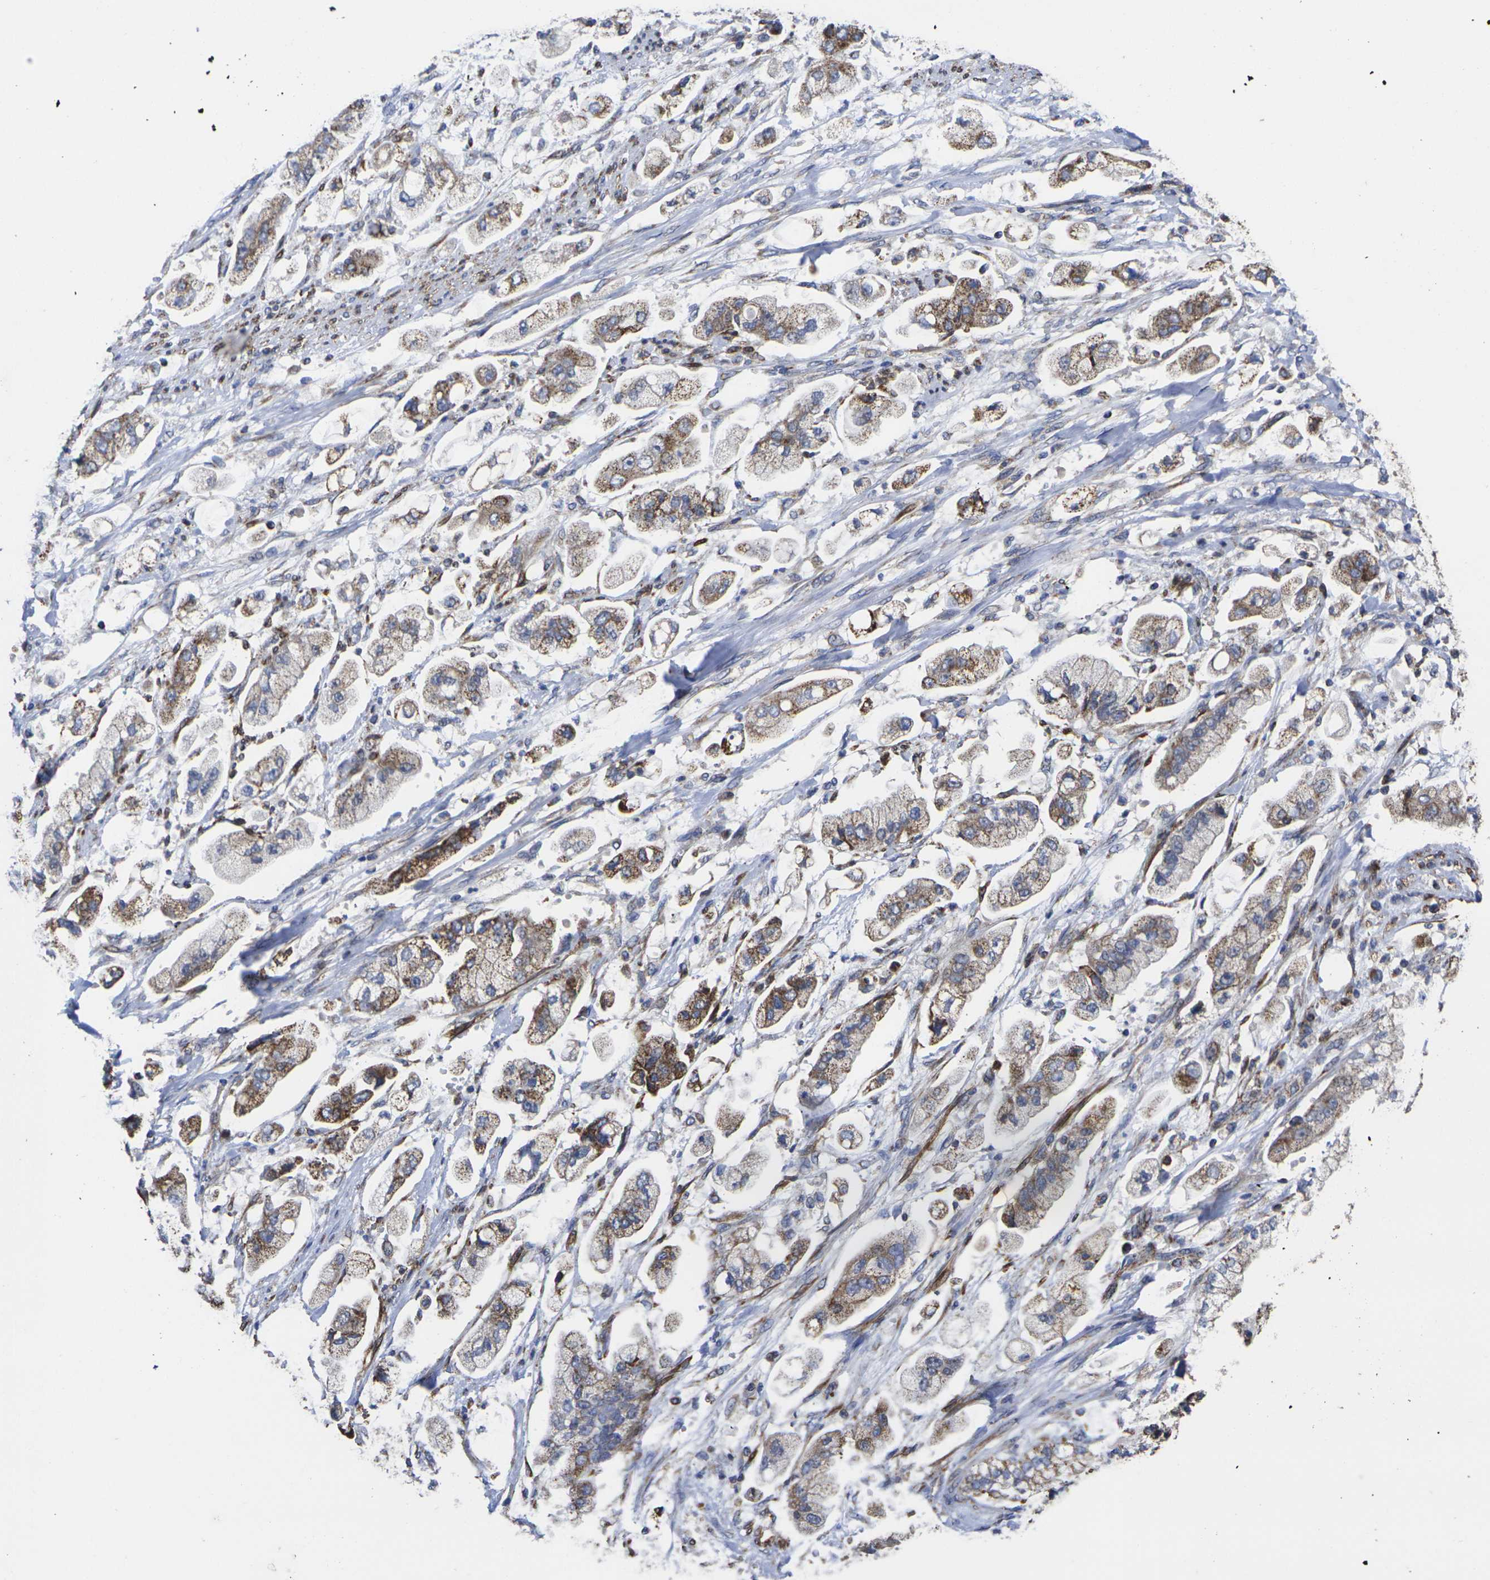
{"staining": {"intensity": "strong", "quantity": ">75%", "location": "cytoplasmic/membranous"}, "tissue": "stomach cancer", "cell_type": "Tumor cells", "image_type": "cancer", "snomed": [{"axis": "morphology", "description": "Adenocarcinoma, NOS"}, {"axis": "topography", "description": "Stomach"}], "caption": "About >75% of tumor cells in stomach cancer (adenocarcinoma) display strong cytoplasmic/membranous protein expression as visualized by brown immunohistochemical staining.", "gene": "P2RY11", "patient": {"sex": "male", "age": 62}}